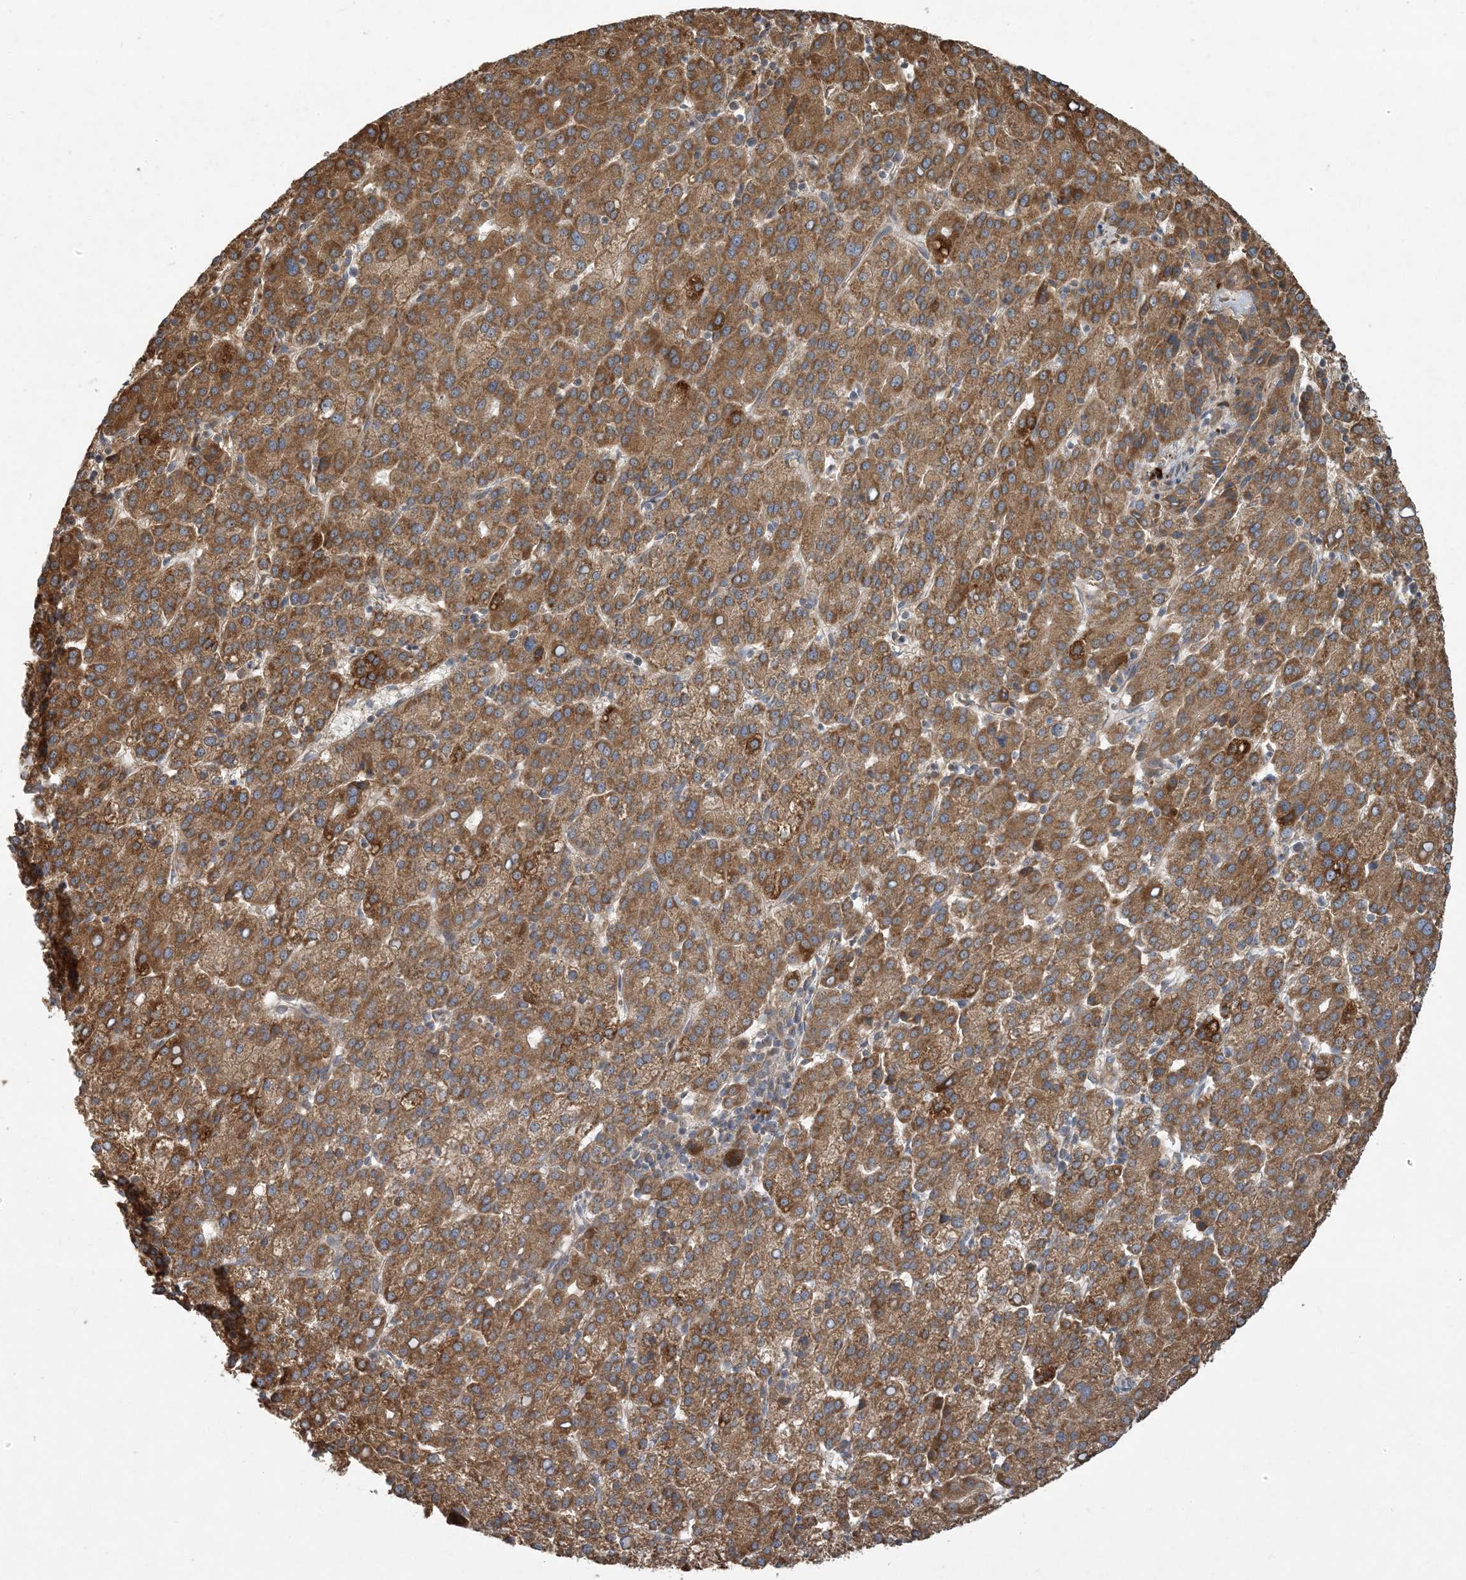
{"staining": {"intensity": "strong", "quantity": ">75%", "location": "cytoplasmic/membranous"}, "tissue": "liver cancer", "cell_type": "Tumor cells", "image_type": "cancer", "snomed": [{"axis": "morphology", "description": "Carcinoma, Hepatocellular, NOS"}, {"axis": "topography", "description": "Liver"}], "caption": "This is a micrograph of immunohistochemistry staining of hepatocellular carcinoma (liver), which shows strong expression in the cytoplasmic/membranous of tumor cells.", "gene": "LTN1", "patient": {"sex": "female", "age": 58}}